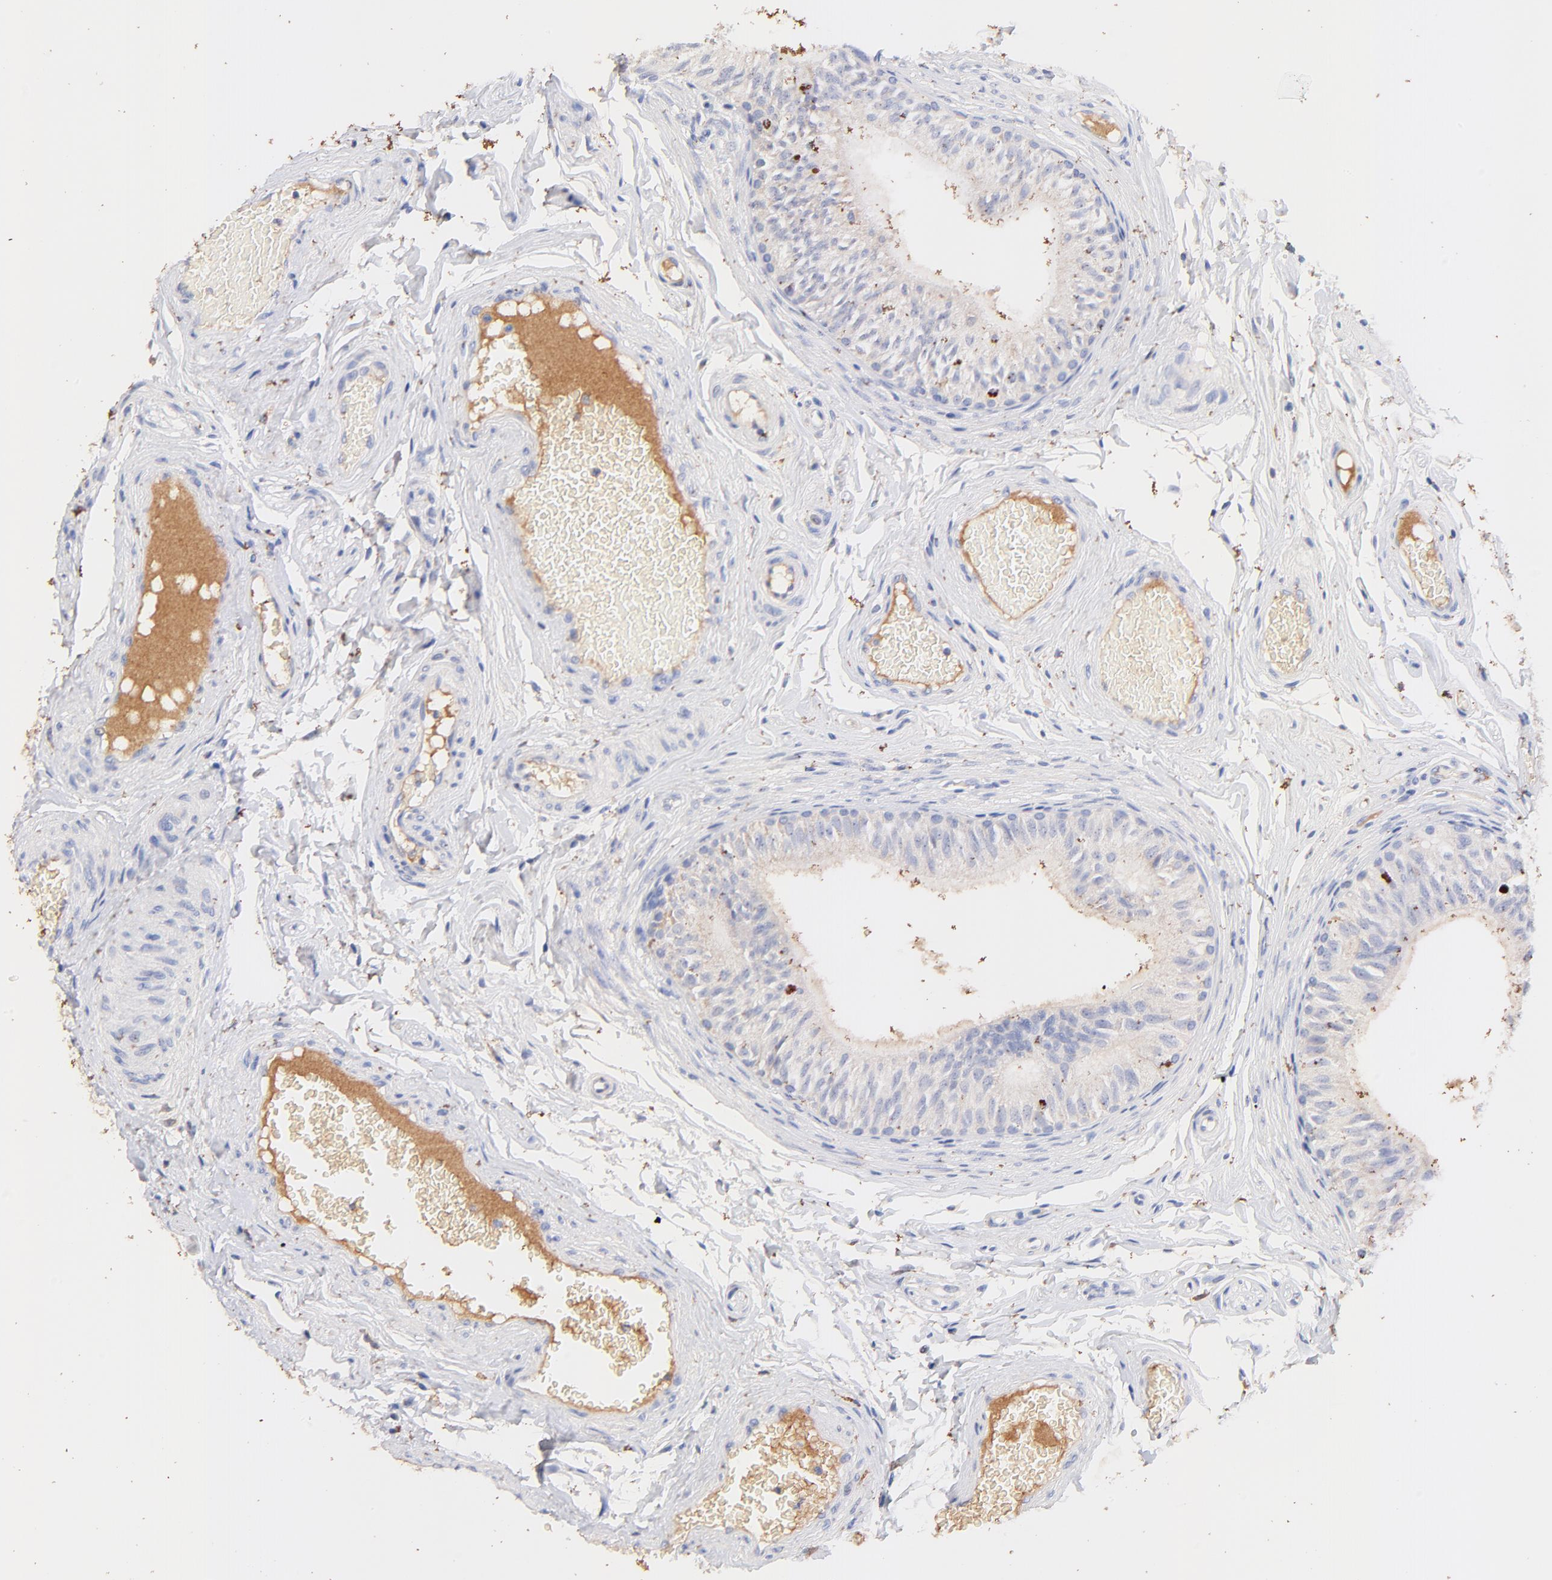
{"staining": {"intensity": "weak", "quantity": ">75%", "location": "cytoplasmic/membranous"}, "tissue": "epididymis", "cell_type": "Glandular cells", "image_type": "normal", "snomed": [{"axis": "morphology", "description": "Normal tissue, NOS"}, {"axis": "topography", "description": "Testis"}, {"axis": "topography", "description": "Epididymis"}], "caption": "IHC (DAB) staining of unremarkable human epididymis shows weak cytoplasmic/membranous protein staining in approximately >75% of glandular cells.", "gene": "IGLV7", "patient": {"sex": "male", "age": 36}}